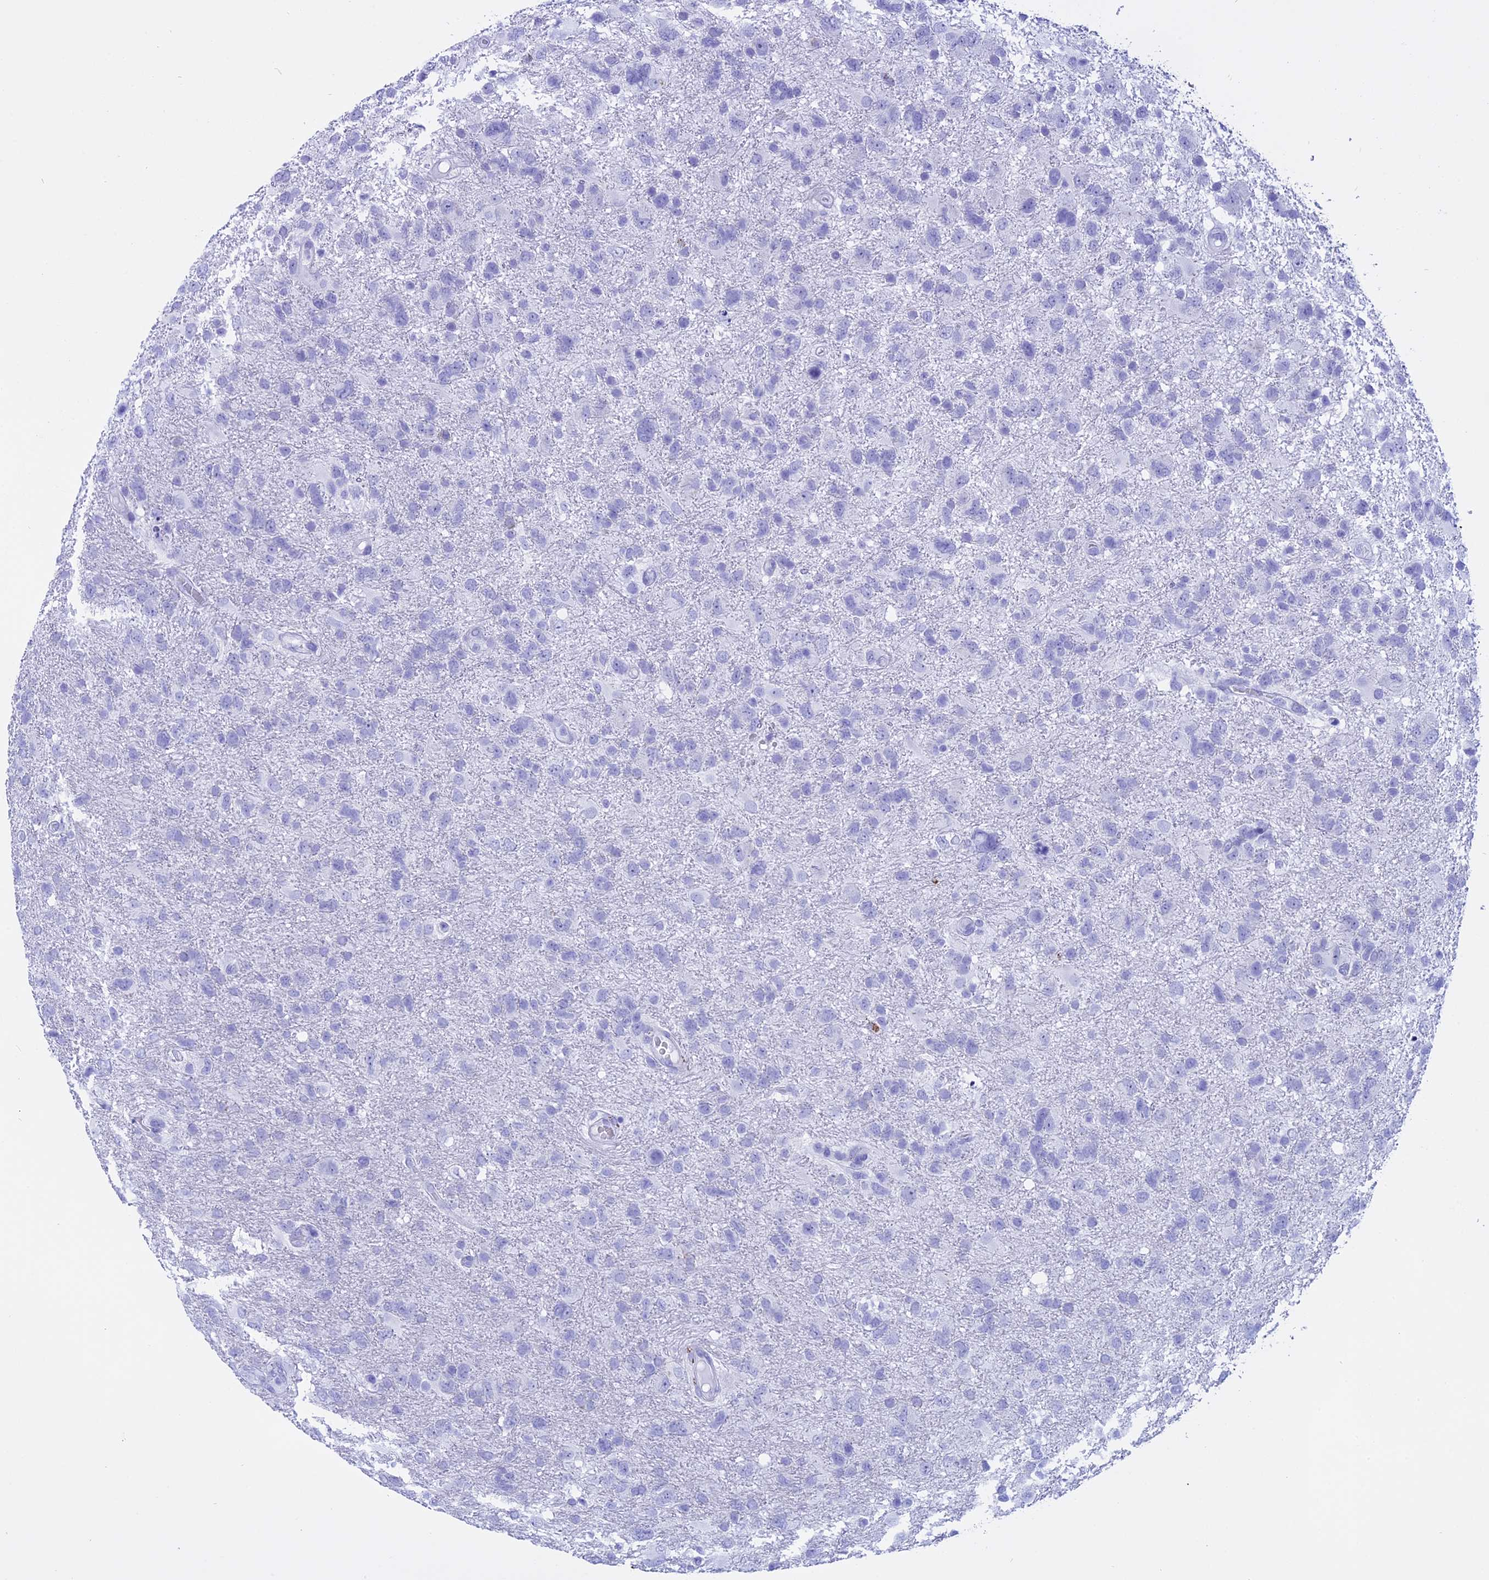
{"staining": {"intensity": "negative", "quantity": "none", "location": "none"}, "tissue": "glioma", "cell_type": "Tumor cells", "image_type": "cancer", "snomed": [{"axis": "morphology", "description": "Glioma, malignant, High grade"}, {"axis": "topography", "description": "Brain"}], "caption": "Tumor cells show no significant protein staining in malignant glioma (high-grade).", "gene": "ISCA1", "patient": {"sex": "male", "age": 61}}